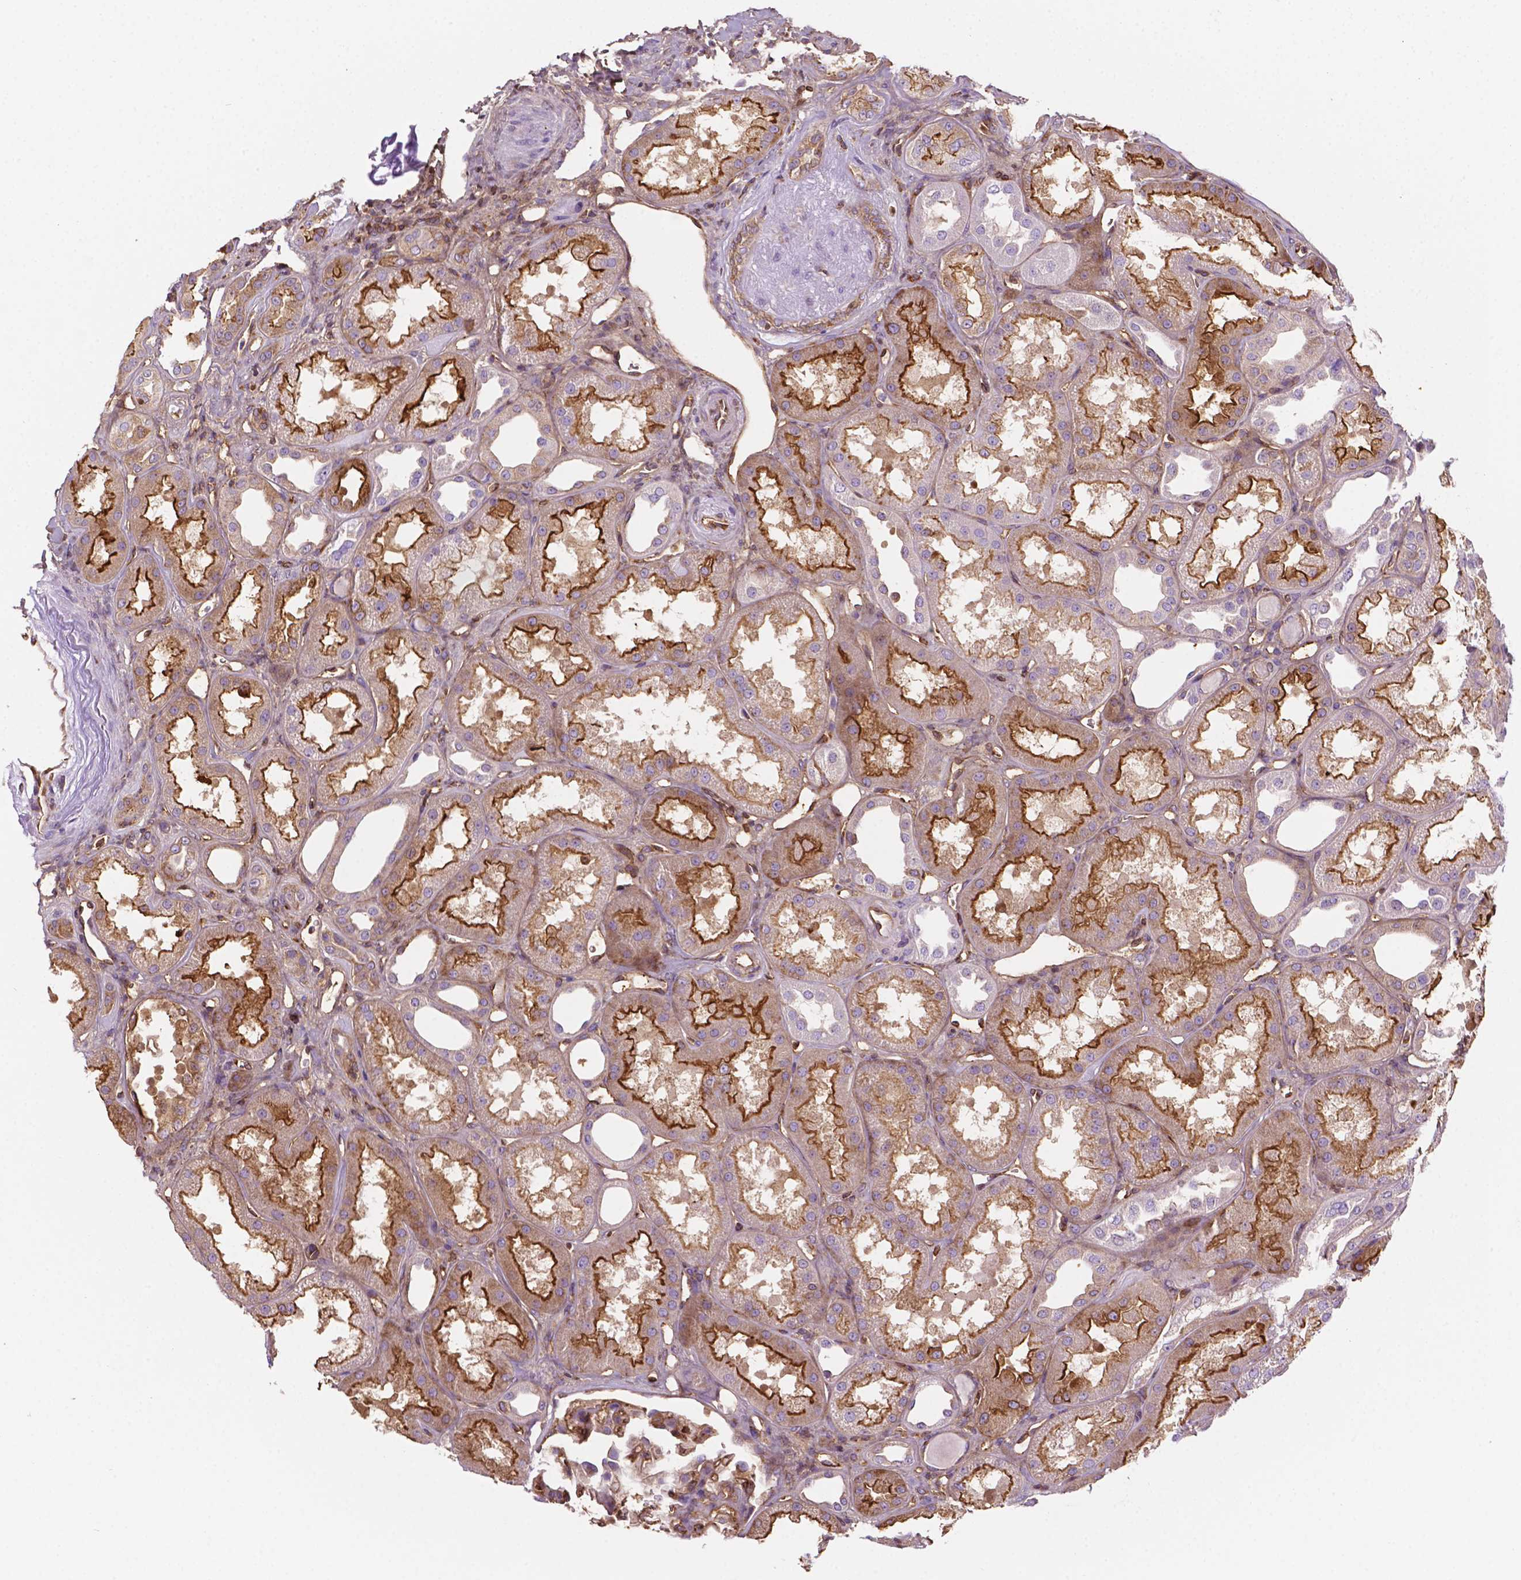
{"staining": {"intensity": "weak", "quantity": ">75%", "location": "cytoplasmic/membranous"}, "tissue": "kidney", "cell_type": "Cells in glomeruli", "image_type": "normal", "snomed": [{"axis": "morphology", "description": "Normal tissue, NOS"}, {"axis": "topography", "description": "Kidney"}], "caption": "Human kidney stained for a protein (brown) displays weak cytoplasmic/membranous positive staining in approximately >75% of cells in glomeruli.", "gene": "DCN", "patient": {"sex": "male", "age": 61}}